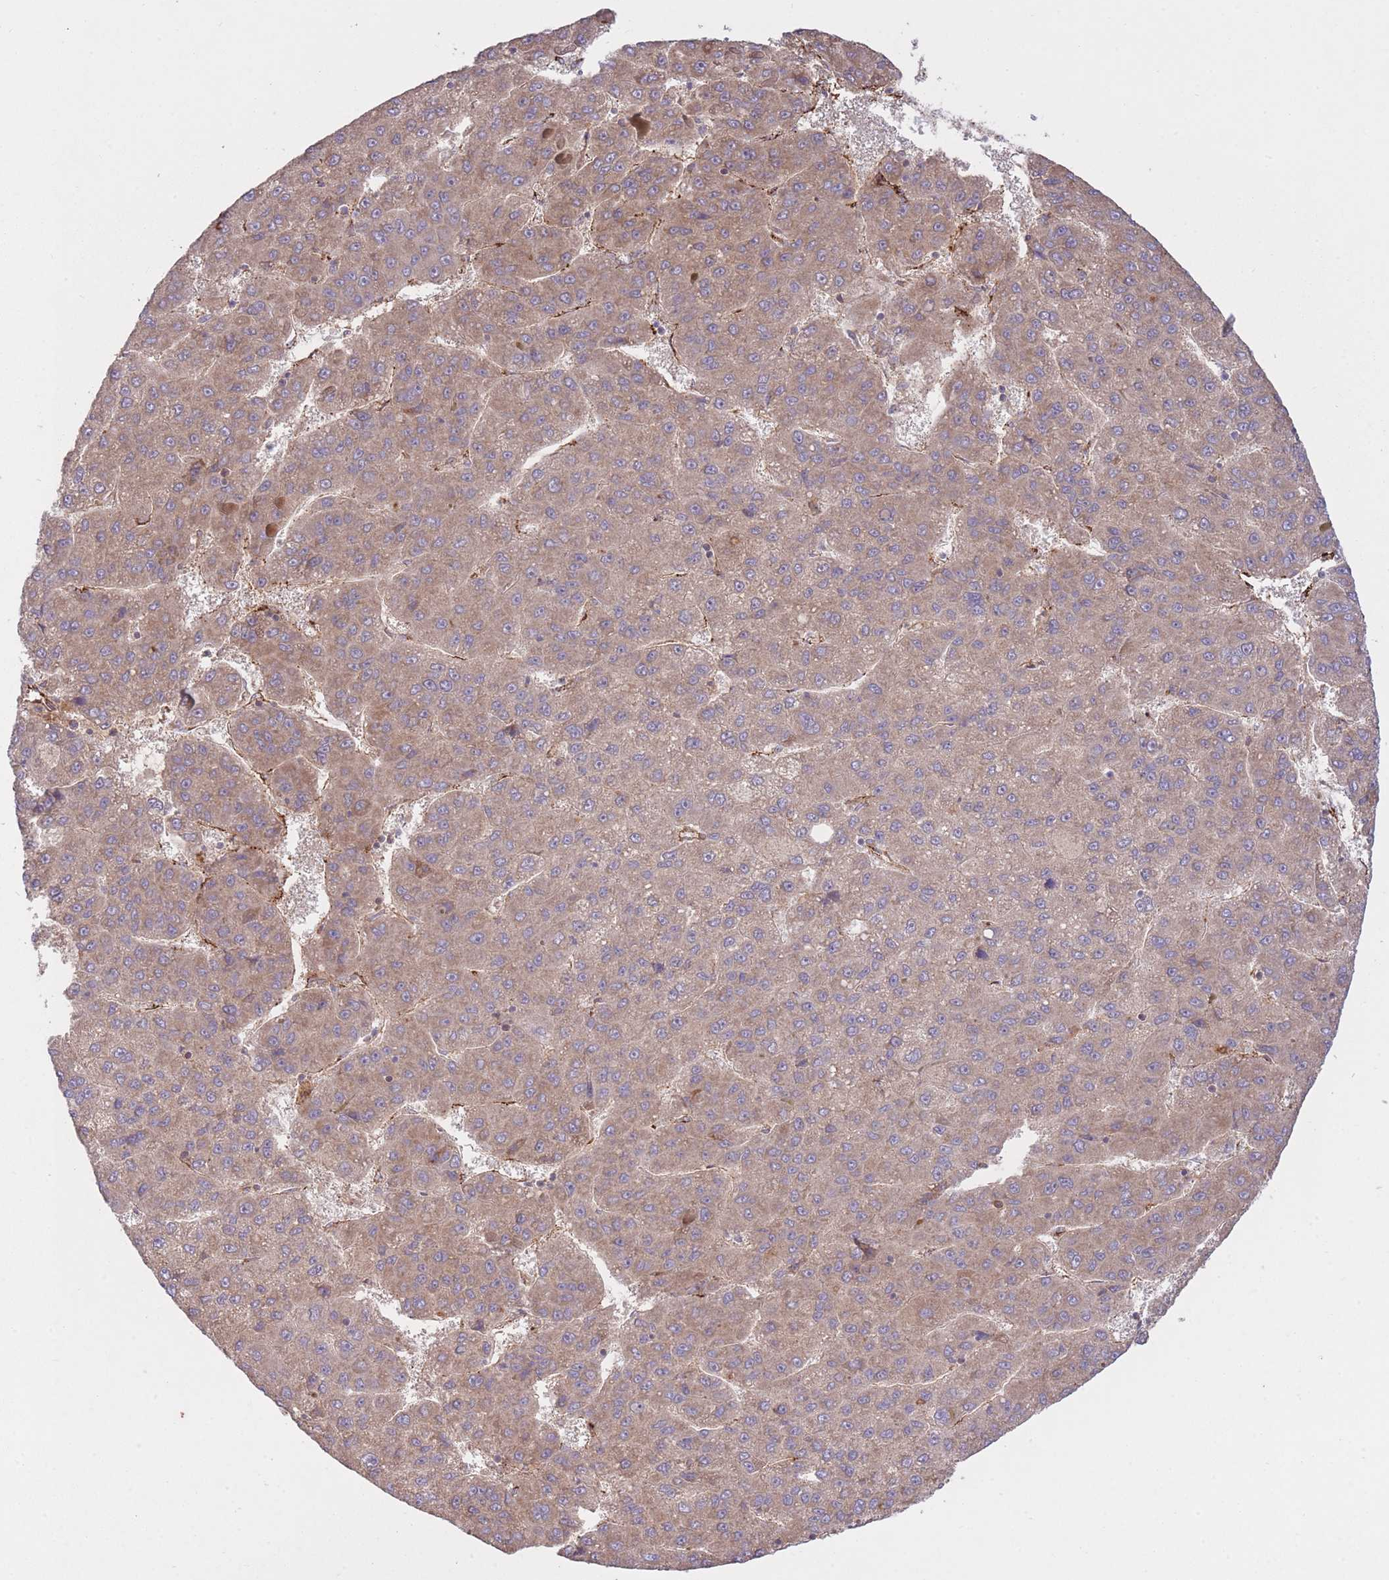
{"staining": {"intensity": "weak", "quantity": ">75%", "location": "cytoplasmic/membranous"}, "tissue": "liver cancer", "cell_type": "Tumor cells", "image_type": "cancer", "snomed": [{"axis": "morphology", "description": "Carcinoma, Hepatocellular, NOS"}, {"axis": "topography", "description": "Liver"}], "caption": "The immunohistochemical stain shows weak cytoplasmic/membranous expression in tumor cells of liver hepatocellular carcinoma tissue.", "gene": "CISH", "patient": {"sex": "female", "age": 82}}